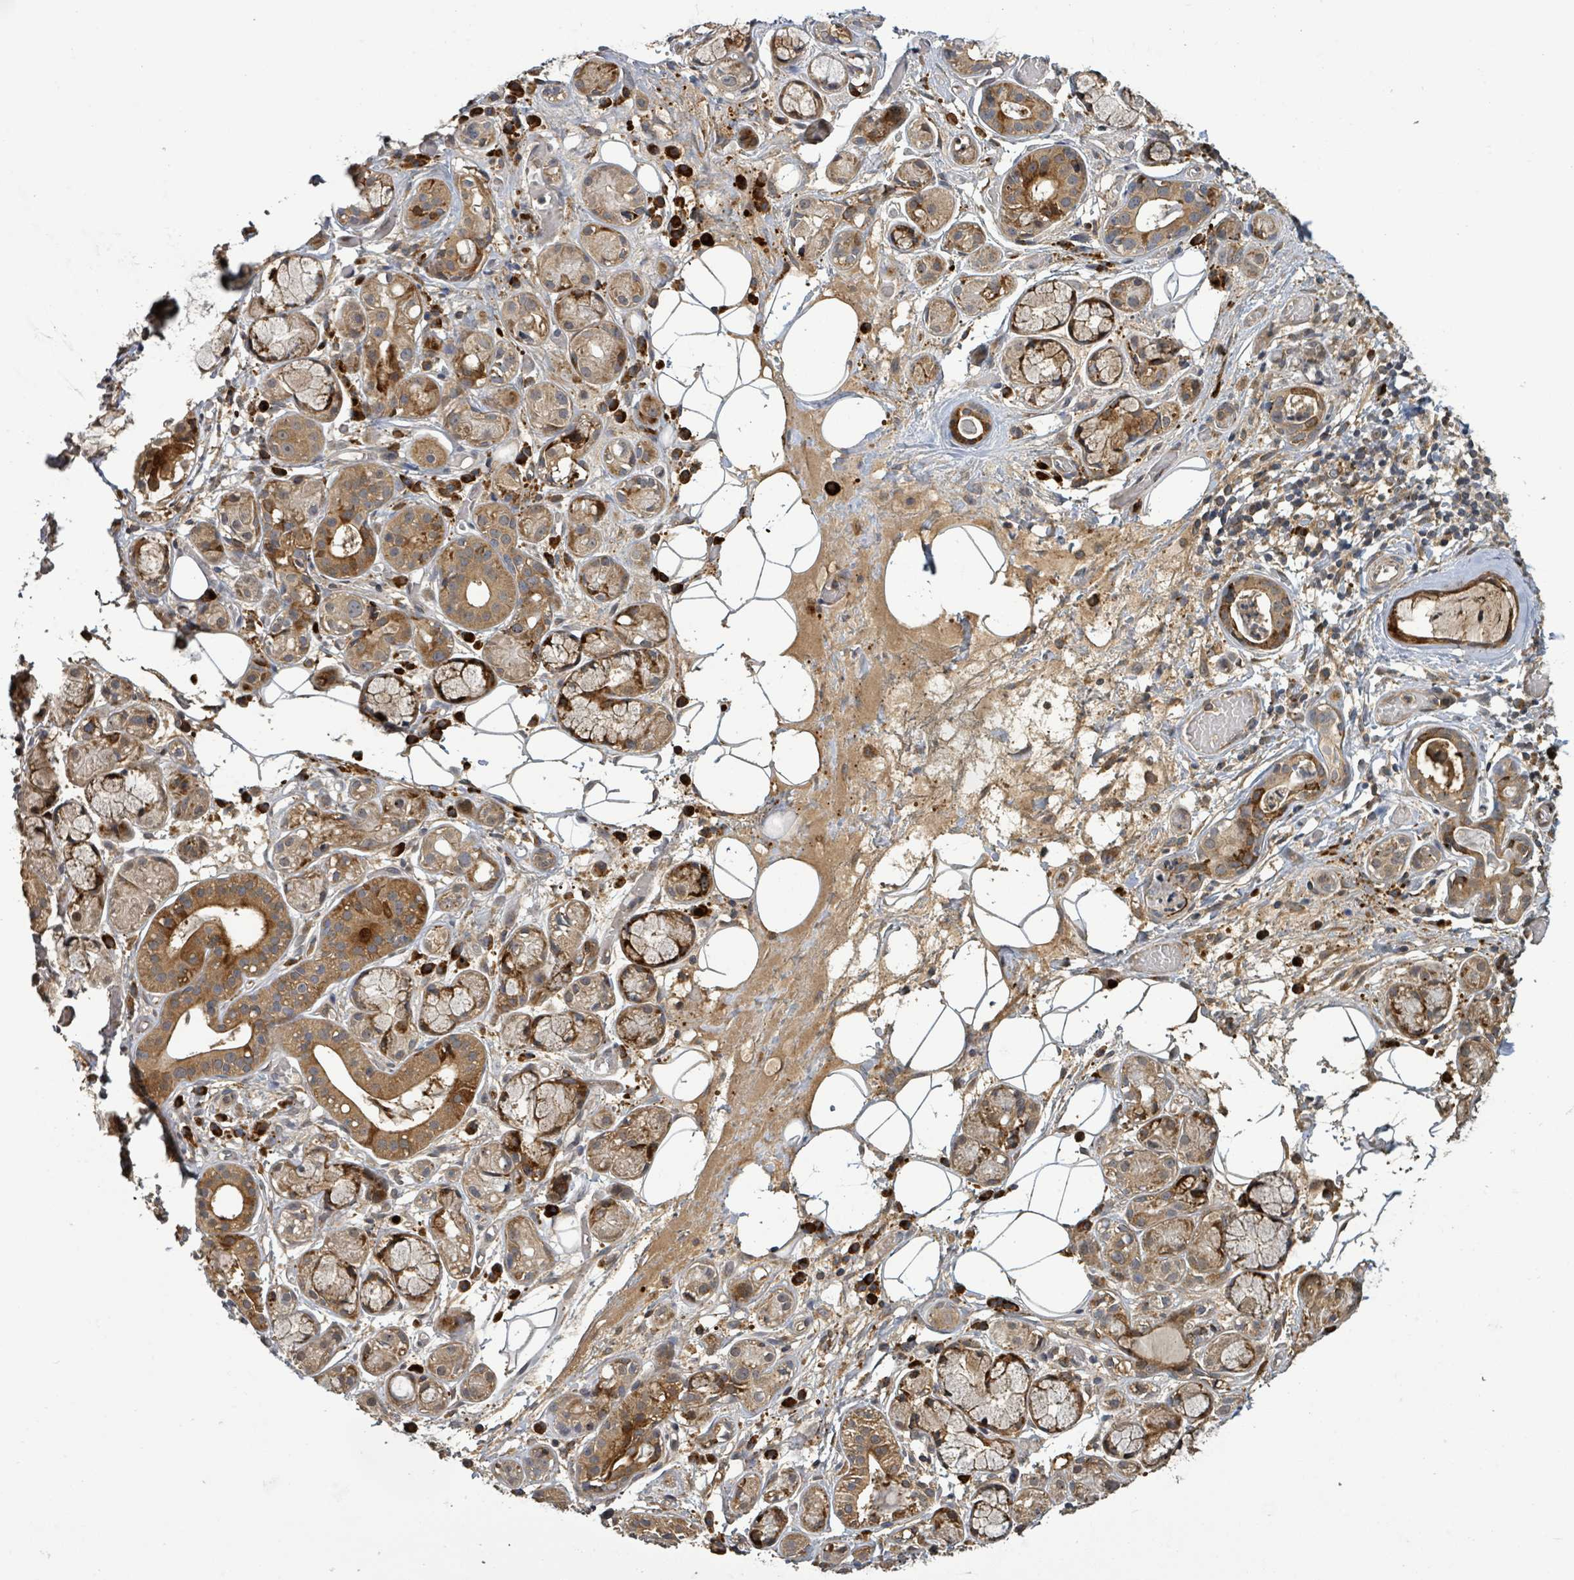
{"staining": {"intensity": "moderate", "quantity": ">75%", "location": "cytoplasmic/membranous"}, "tissue": "salivary gland", "cell_type": "Glandular cells", "image_type": "normal", "snomed": [{"axis": "morphology", "description": "Normal tissue, NOS"}, {"axis": "topography", "description": "Salivary gland"}], "caption": "A photomicrograph of salivary gland stained for a protein shows moderate cytoplasmic/membranous brown staining in glandular cells.", "gene": "STARD4", "patient": {"sex": "male", "age": 82}}